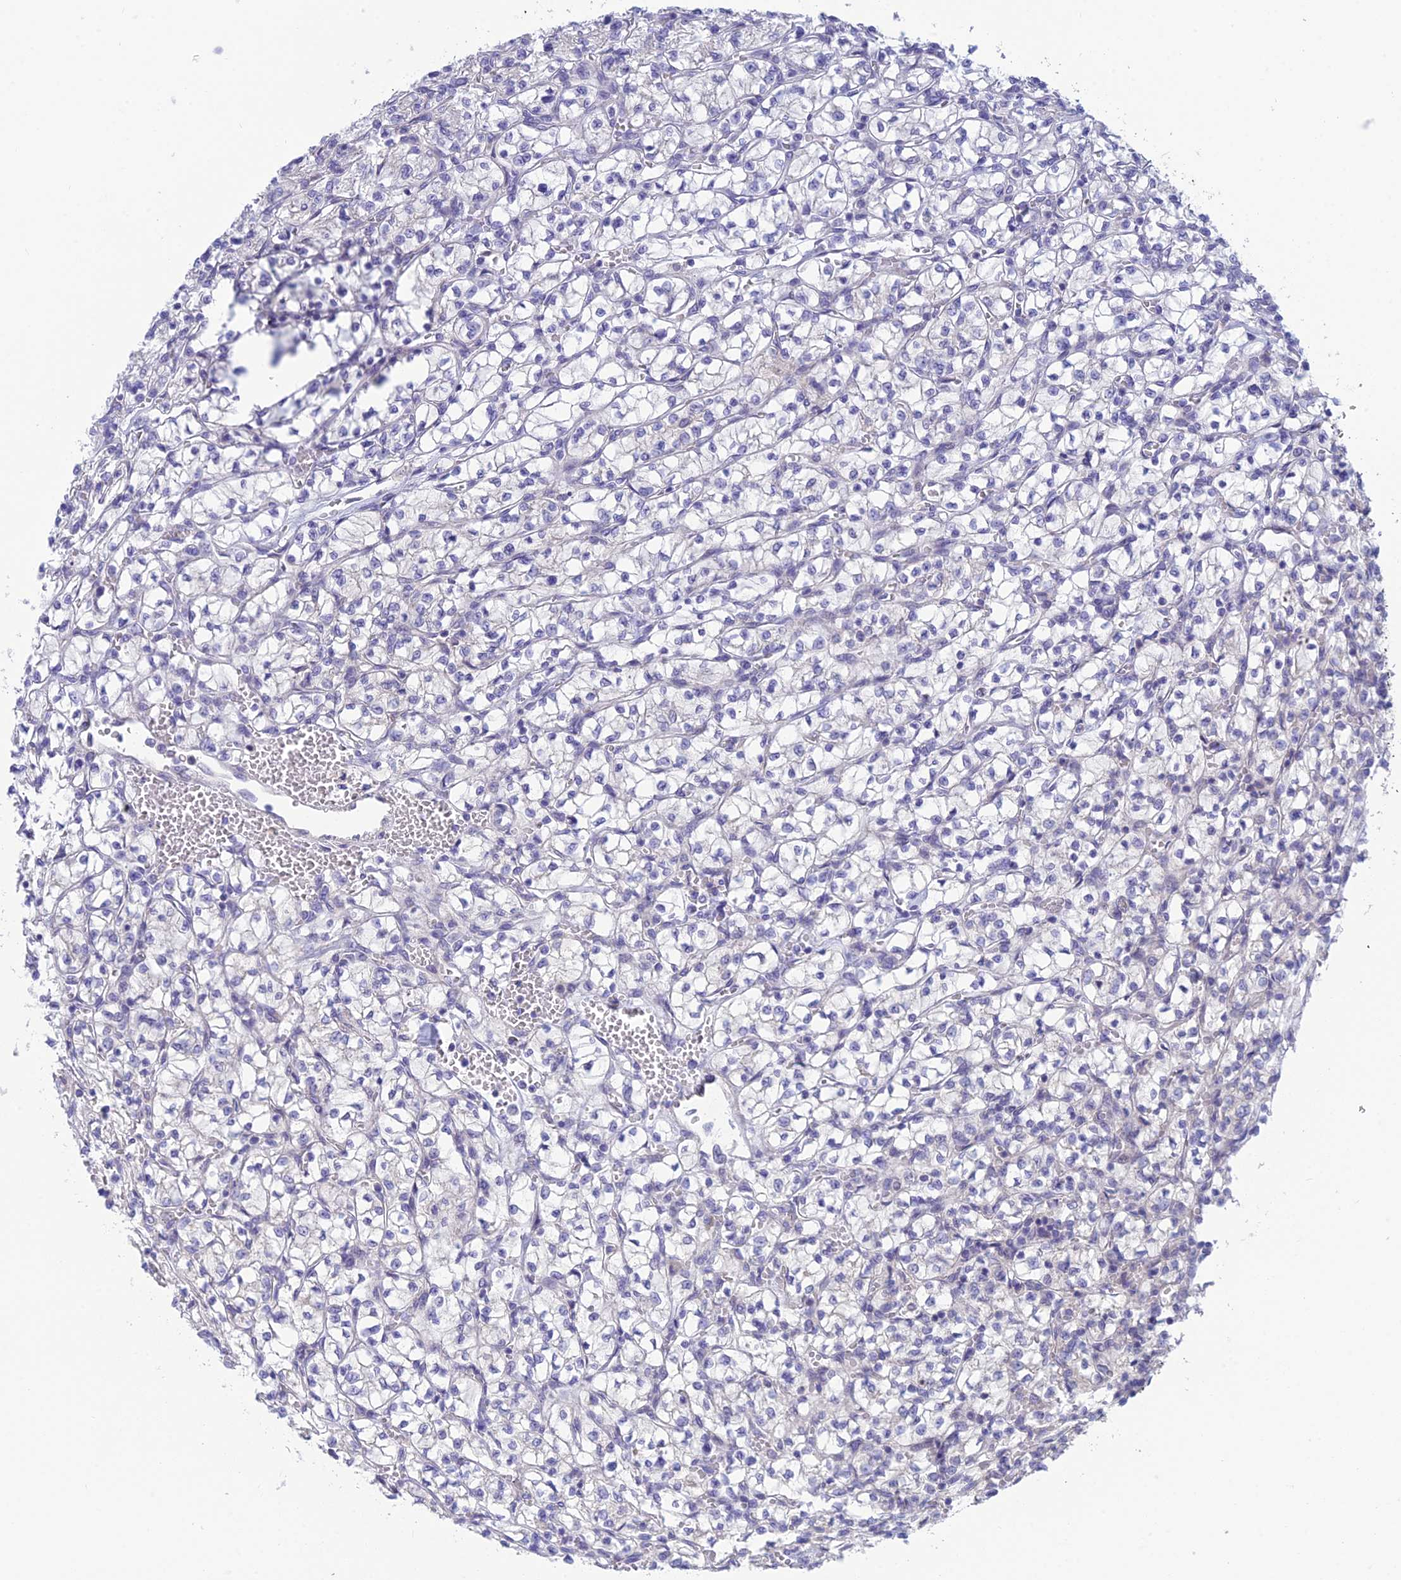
{"staining": {"intensity": "negative", "quantity": "none", "location": "none"}, "tissue": "renal cancer", "cell_type": "Tumor cells", "image_type": "cancer", "snomed": [{"axis": "morphology", "description": "Adenocarcinoma, NOS"}, {"axis": "topography", "description": "Kidney"}], "caption": "The immunohistochemistry (IHC) micrograph has no significant staining in tumor cells of renal adenocarcinoma tissue.", "gene": "XPO7", "patient": {"sex": "female", "age": 64}}